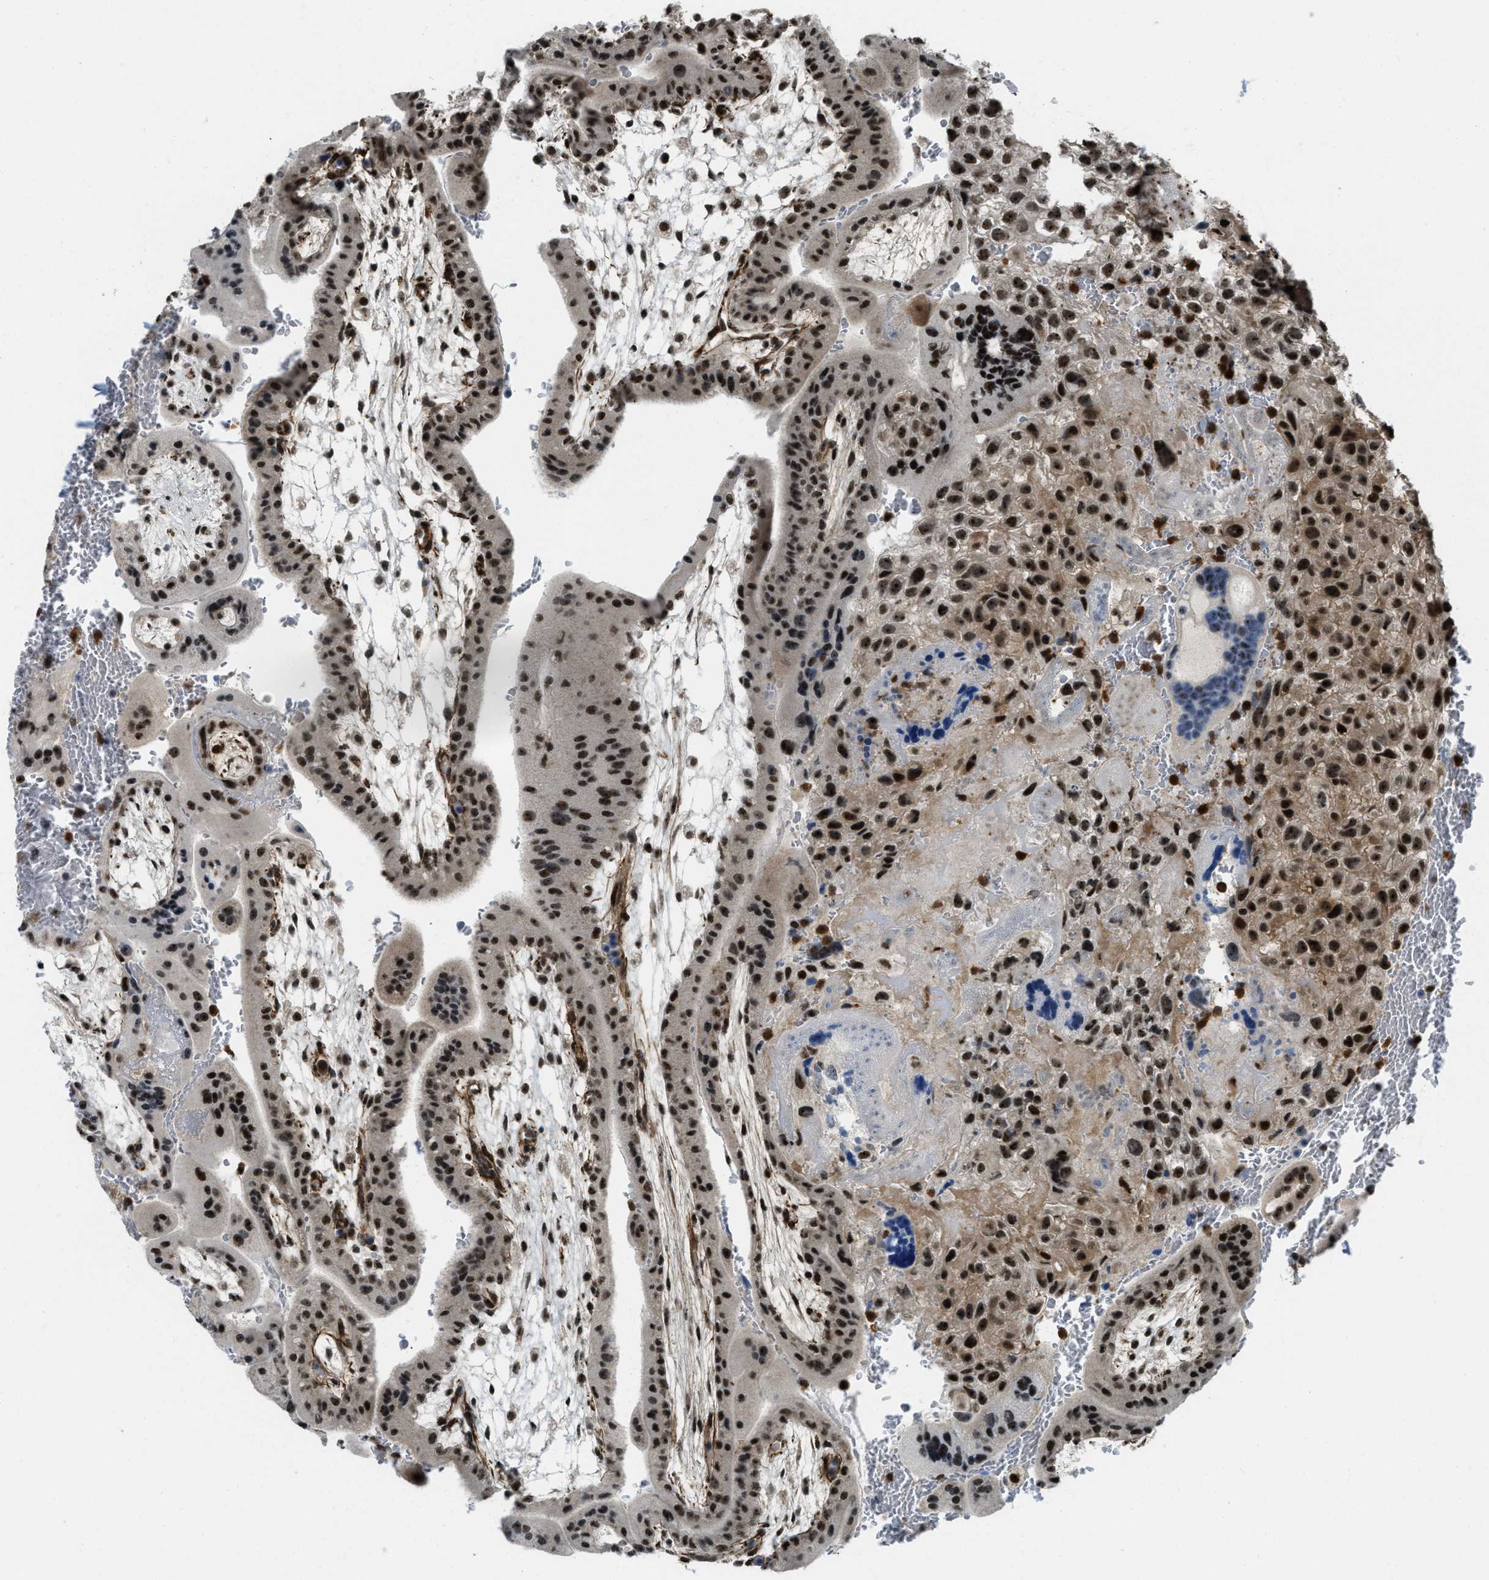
{"staining": {"intensity": "strong", "quantity": ">75%", "location": "cytoplasmic/membranous,nuclear"}, "tissue": "placenta", "cell_type": "Decidual cells", "image_type": "normal", "snomed": [{"axis": "morphology", "description": "Normal tissue, NOS"}, {"axis": "topography", "description": "Placenta"}], "caption": "Protein expression analysis of benign placenta shows strong cytoplasmic/membranous,nuclear staining in approximately >75% of decidual cells.", "gene": "E2F1", "patient": {"sex": "female", "age": 35}}